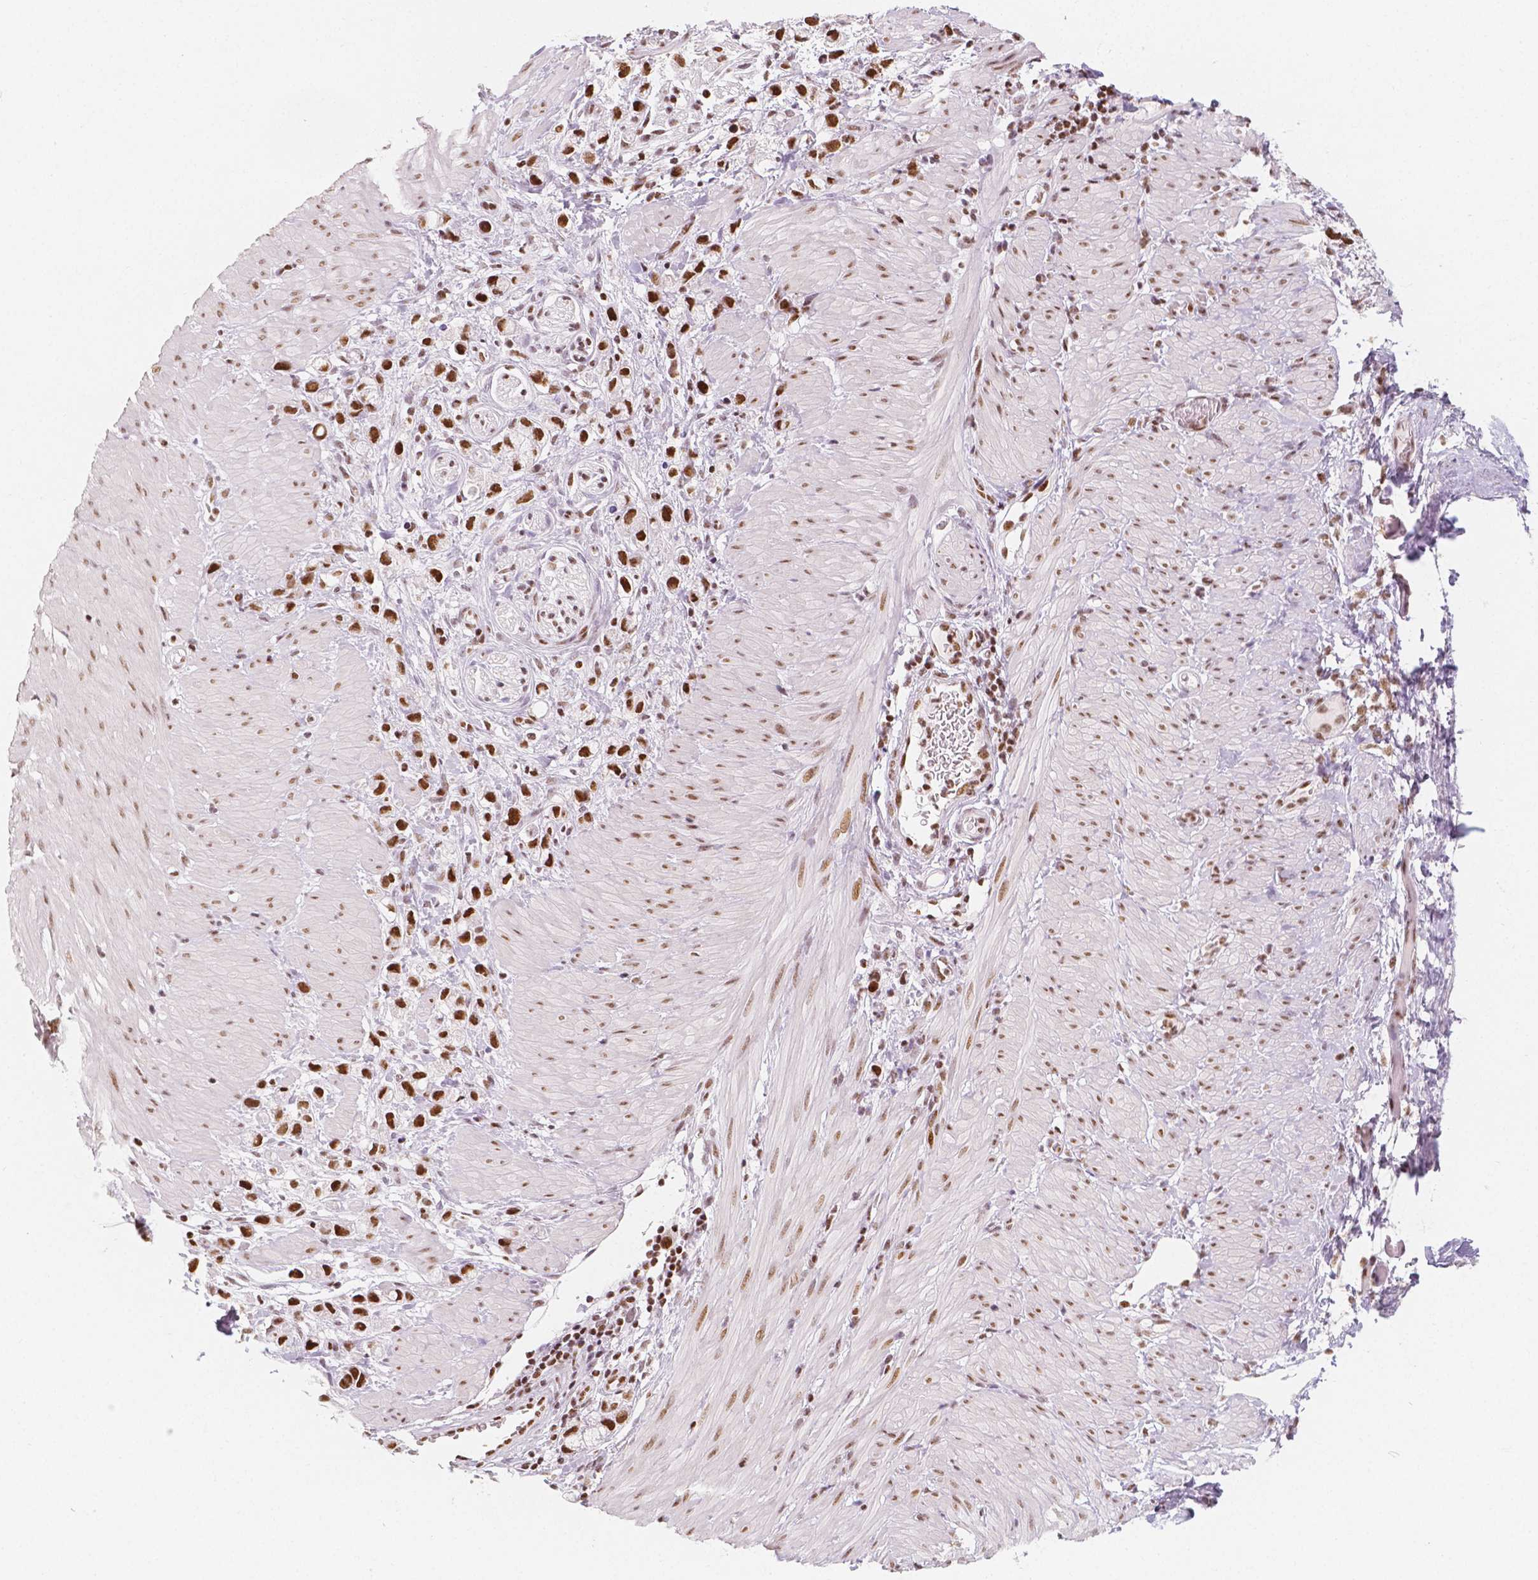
{"staining": {"intensity": "strong", "quantity": ">75%", "location": "nuclear"}, "tissue": "stomach cancer", "cell_type": "Tumor cells", "image_type": "cancer", "snomed": [{"axis": "morphology", "description": "Adenocarcinoma, NOS"}, {"axis": "topography", "description": "Stomach"}], "caption": "Immunohistochemistry (IHC) micrograph of human stomach adenocarcinoma stained for a protein (brown), which demonstrates high levels of strong nuclear staining in approximately >75% of tumor cells.", "gene": "HDAC1", "patient": {"sex": "female", "age": 59}}